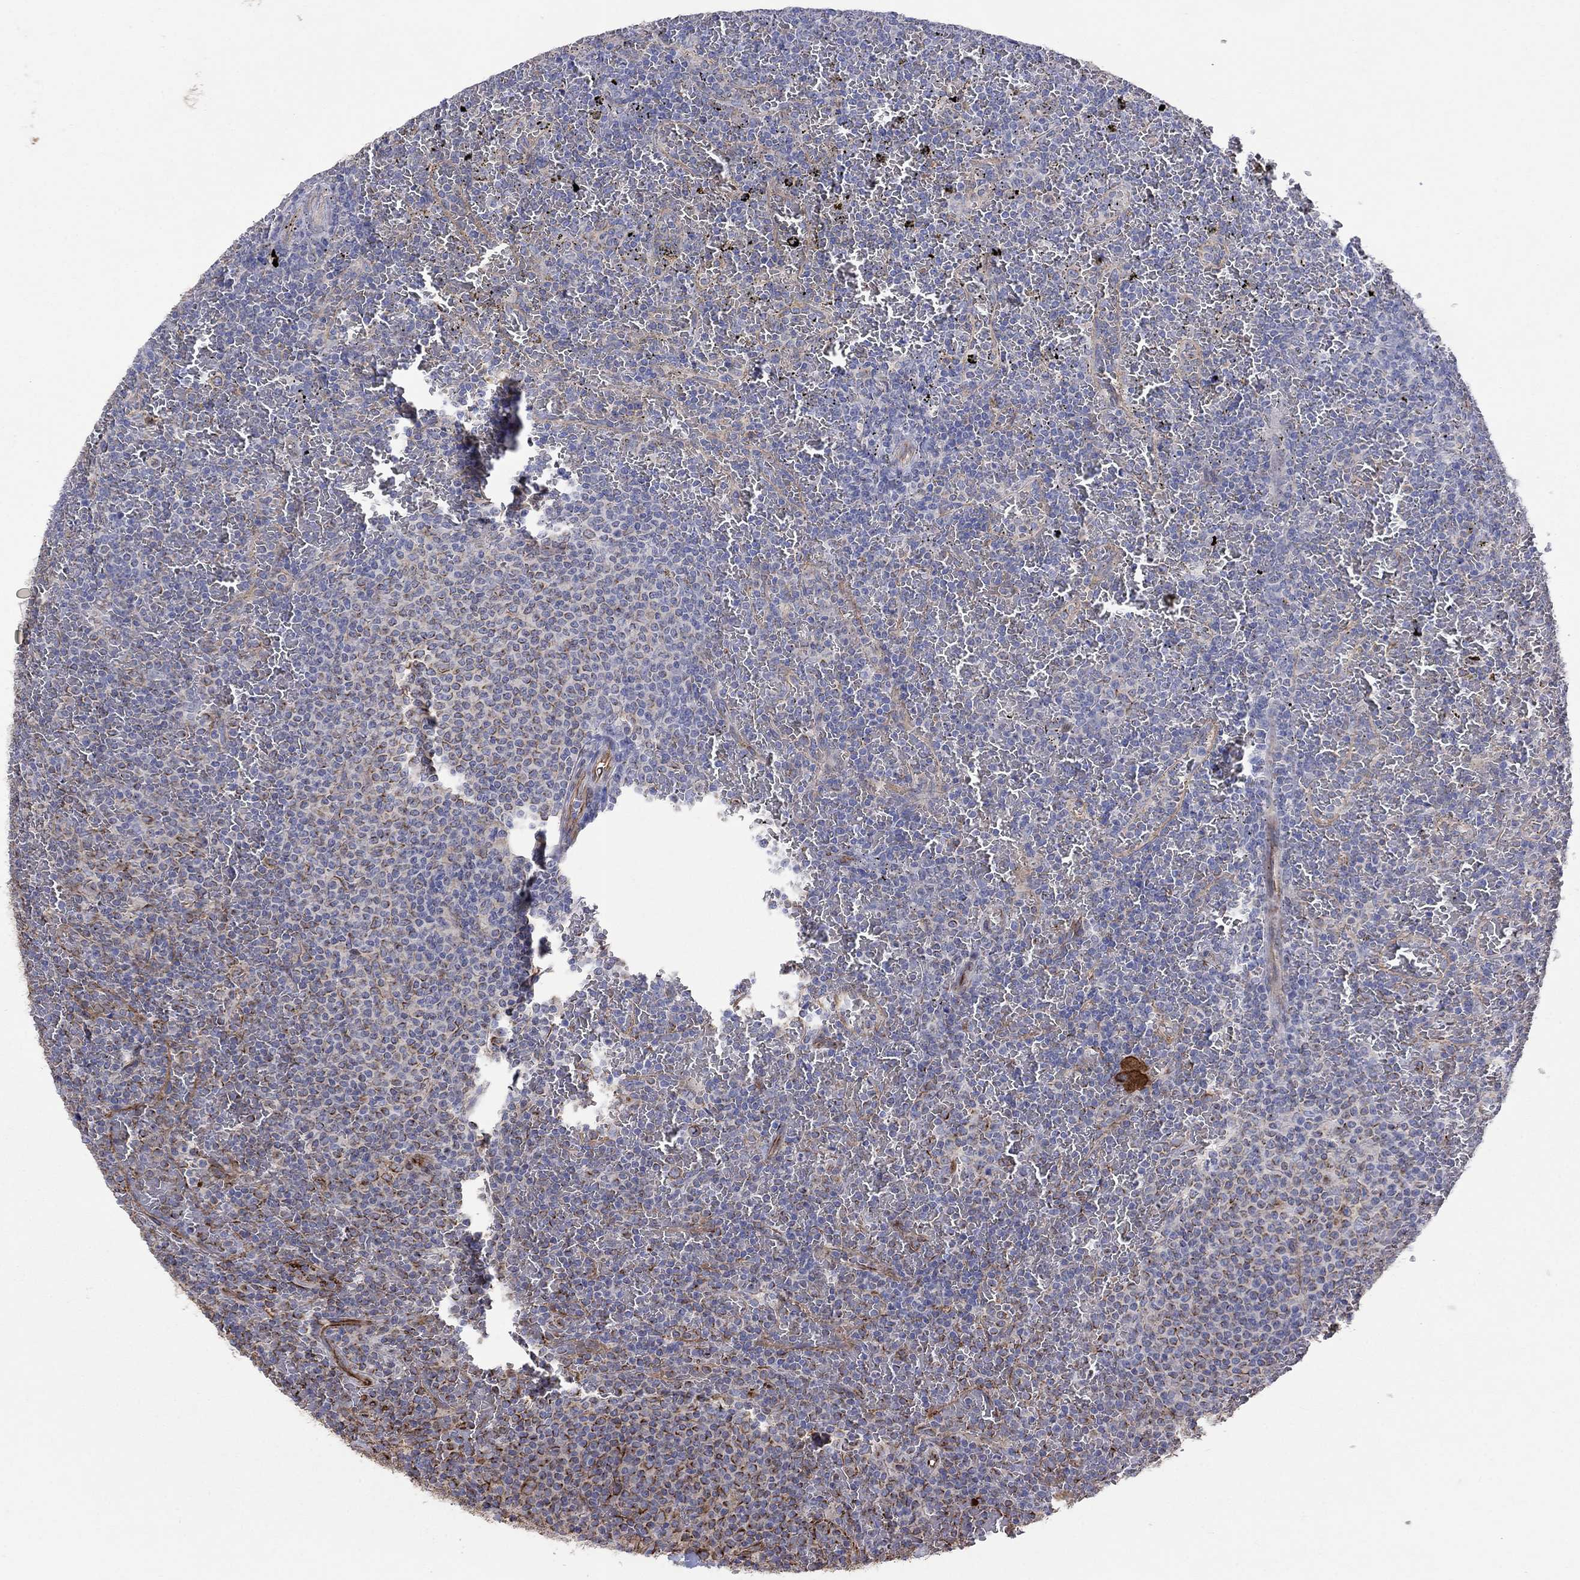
{"staining": {"intensity": "negative", "quantity": "none", "location": "none"}, "tissue": "lymphoma", "cell_type": "Tumor cells", "image_type": "cancer", "snomed": [{"axis": "morphology", "description": "Malignant lymphoma, non-Hodgkin's type, Low grade"}, {"axis": "topography", "description": "Spleen"}], "caption": "High magnification brightfield microscopy of malignant lymphoma, non-Hodgkin's type (low-grade) stained with DAB (3,3'-diaminobenzidine) (brown) and counterstained with hematoxylin (blue): tumor cells show no significant expression.", "gene": "TPRN", "patient": {"sex": "female", "age": 77}}